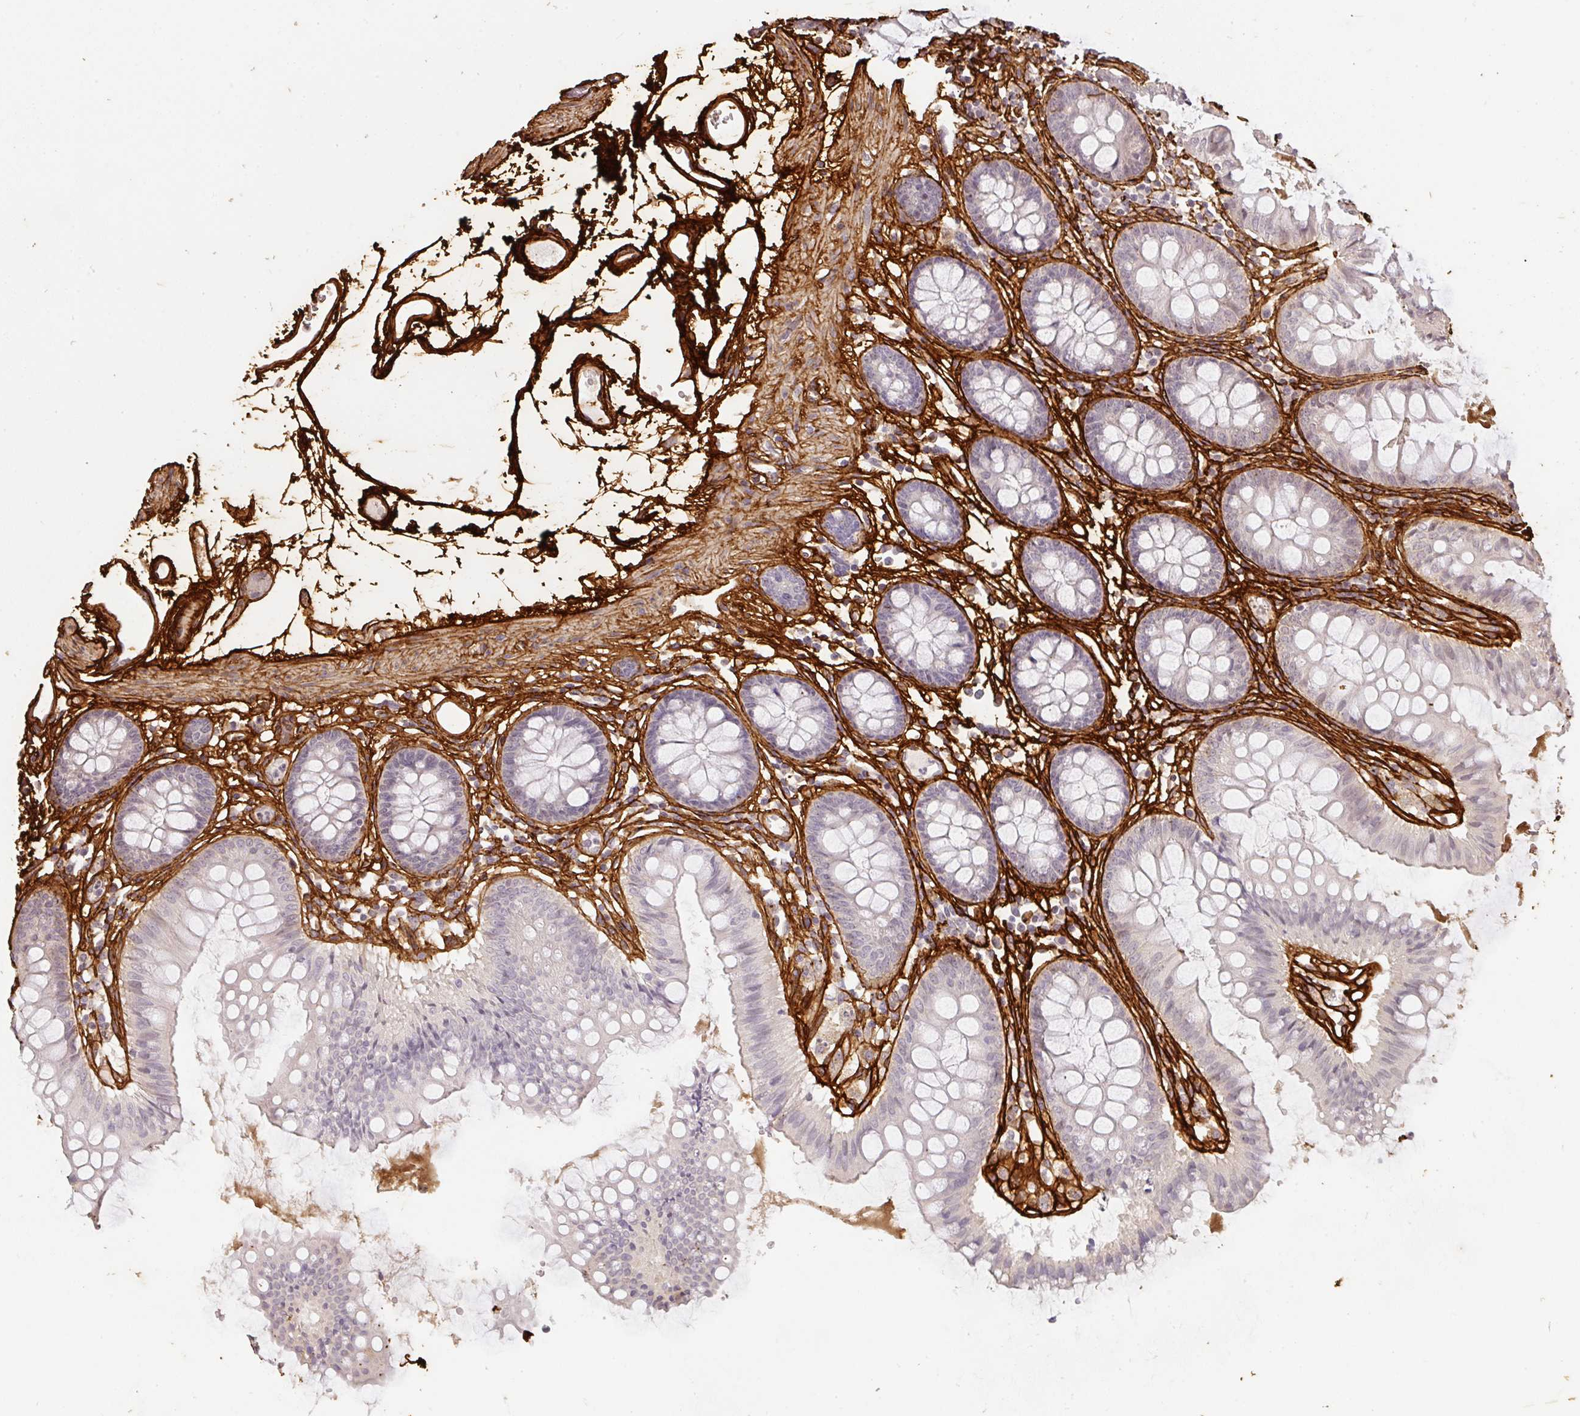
{"staining": {"intensity": "strong", "quantity": ">75%", "location": "cytoplasmic/membranous"}, "tissue": "colon", "cell_type": "Endothelial cells", "image_type": "normal", "snomed": [{"axis": "morphology", "description": "Normal tissue, NOS"}, {"axis": "topography", "description": "Colon"}], "caption": "This image demonstrates IHC staining of benign colon, with high strong cytoplasmic/membranous staining in approximately >75% of endothelial cells.", "gene": "COL3A1", "patient": {"sex": "female", "age": 84}}